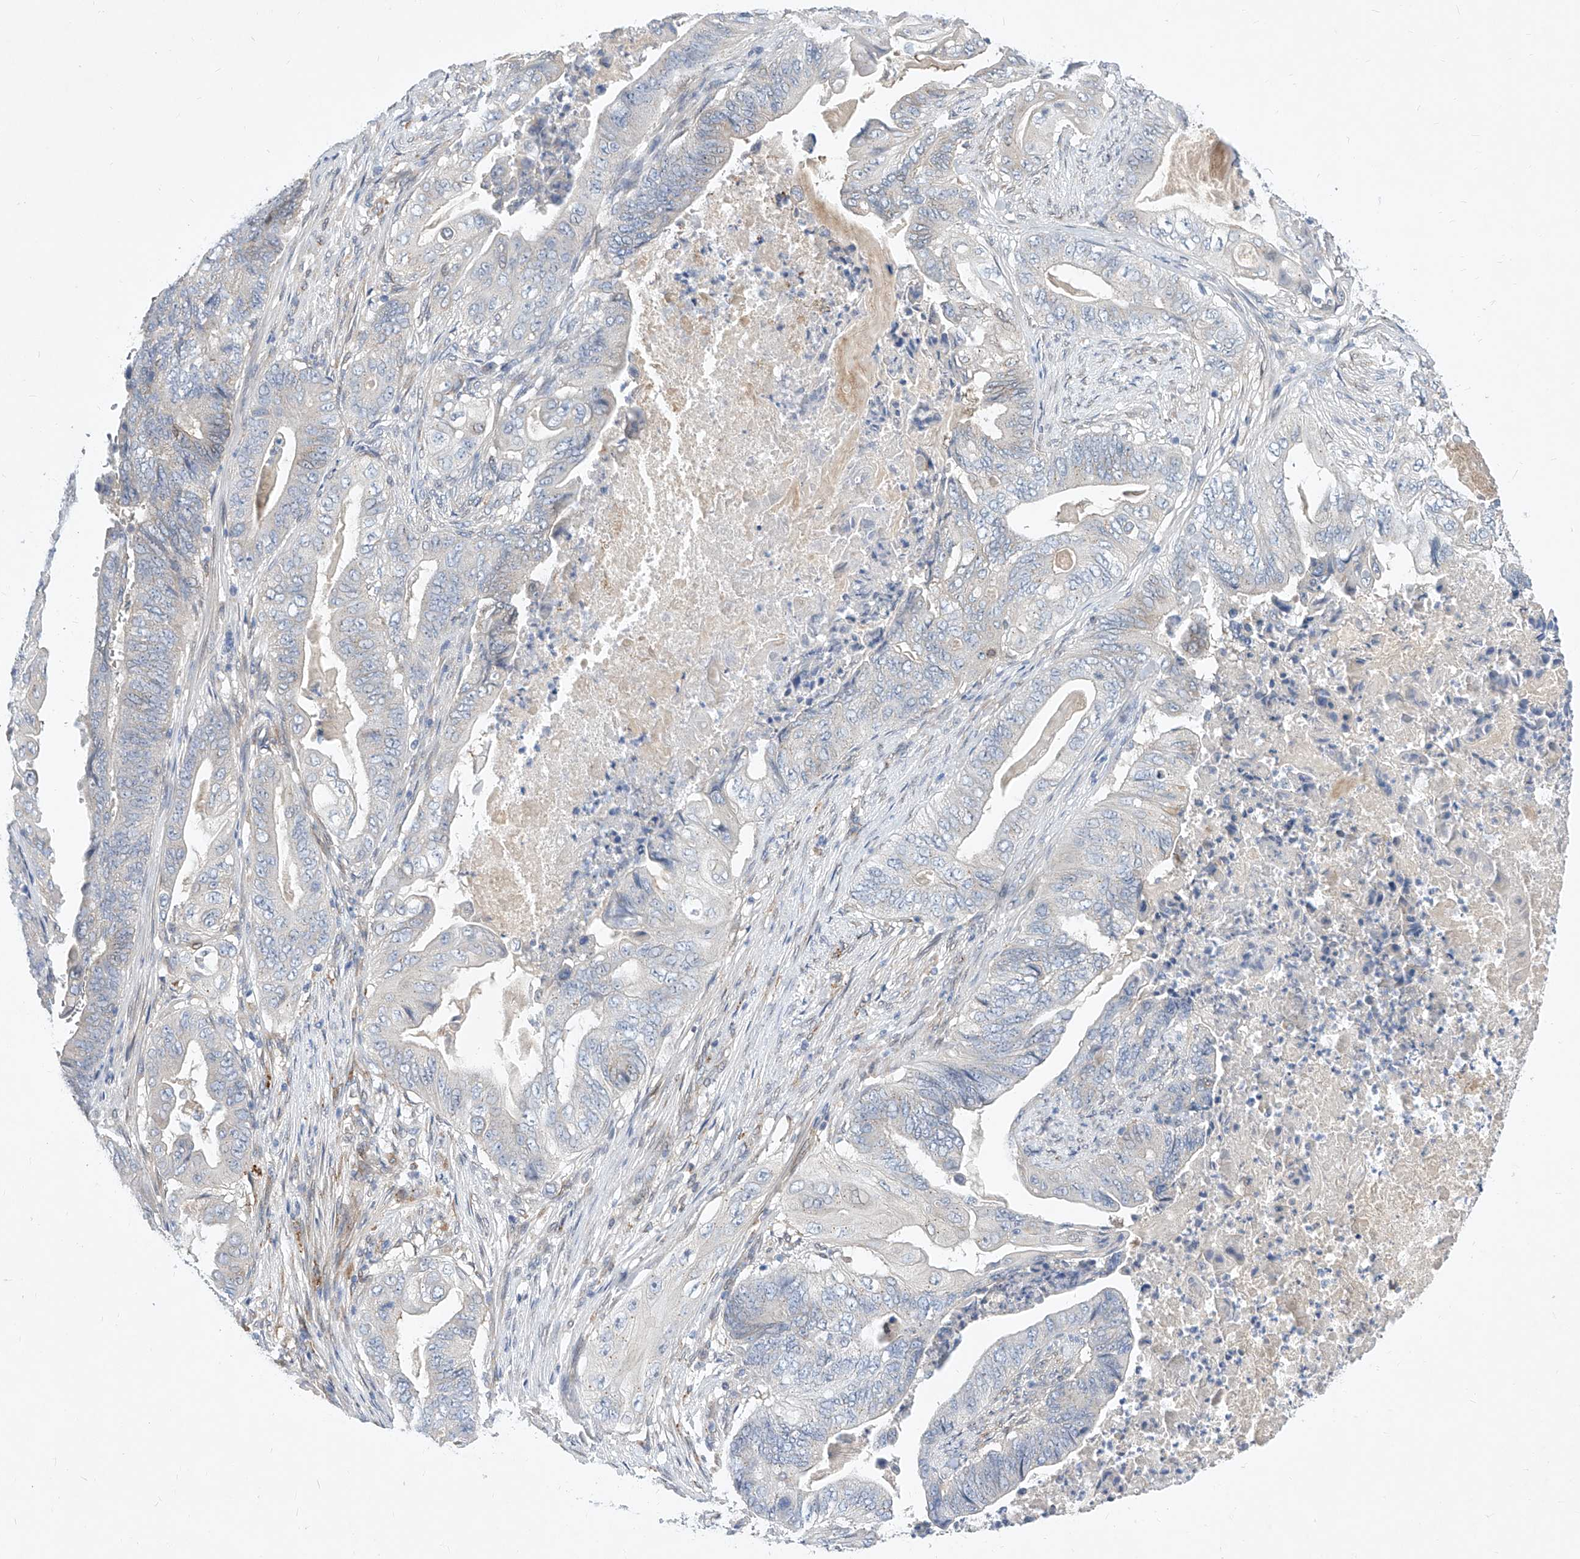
{"staining": {"intensity": "negative", "quantity": "none", "location": "none"}, "tissue": "stomach cancer", "cell_type": "Tumor cells", "image_type": "cancer", "snomed": [{"axis": "morphology", "description": "Adenocarcinoma, NOS"}, {"axis": "topography", "description": "Stomach"}], "caption": "This histopathology image is of stomach adenocarcinoma stained with IHC to label a protein in brown with the nuclei are counter-stained blue. There is no expression in tumor cells. The staining was performed using DAB (3,3'-diaminobenzidine) to visualize the protein expression in brown, while the nuclei were stained in blue with hematoxylin (Magnification: 20x).", "gene": "MX2", "patient": {"sex": "female", "age": 73}}